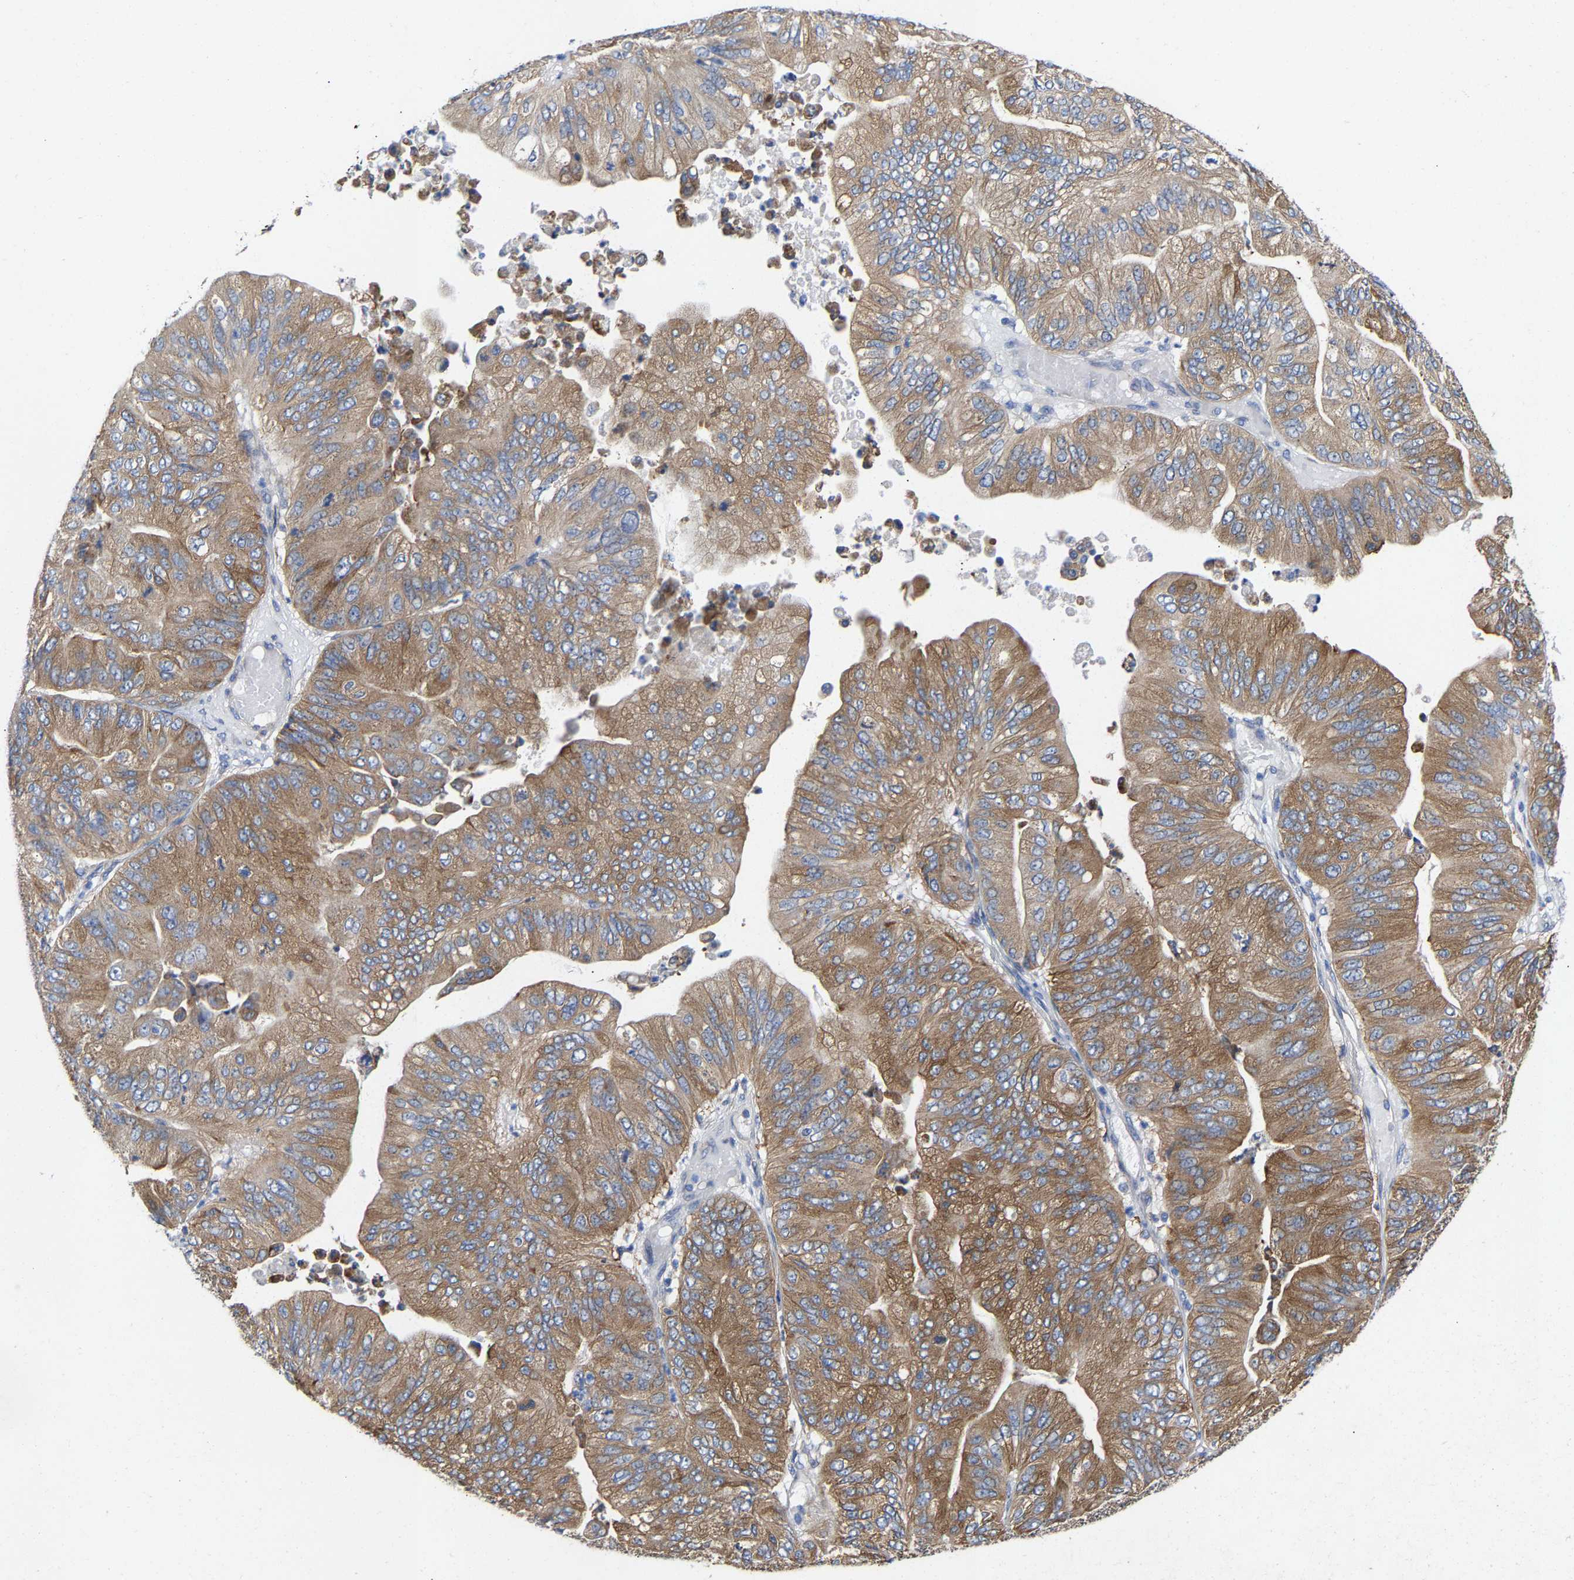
{"staining": {"intensity": "moderate", "quantity": ">75%", "location": "cytoplasmic/membranous"}, "tissue": "ovarian cancer", "cell_type": "Tumor cells", "image_type": "cancer", "snomed": [{"axis": "morphology", "description": "Cystadenocarcinoma, mucinous, NOS"}, {"axis": "topography", "description": "Ovary"}], "caption": "Immunohistochemistry (IHC) micrograph of human ovarian cancer (mucinous cystadenocarcinoma) stained for a protein (brown), which displays medium levels of moderate cytoplasmic/membranous positivity in about >75% of tumor cells.", "gene": "PPP1R15A", "patient": {"sex": "female", "age": 61}}